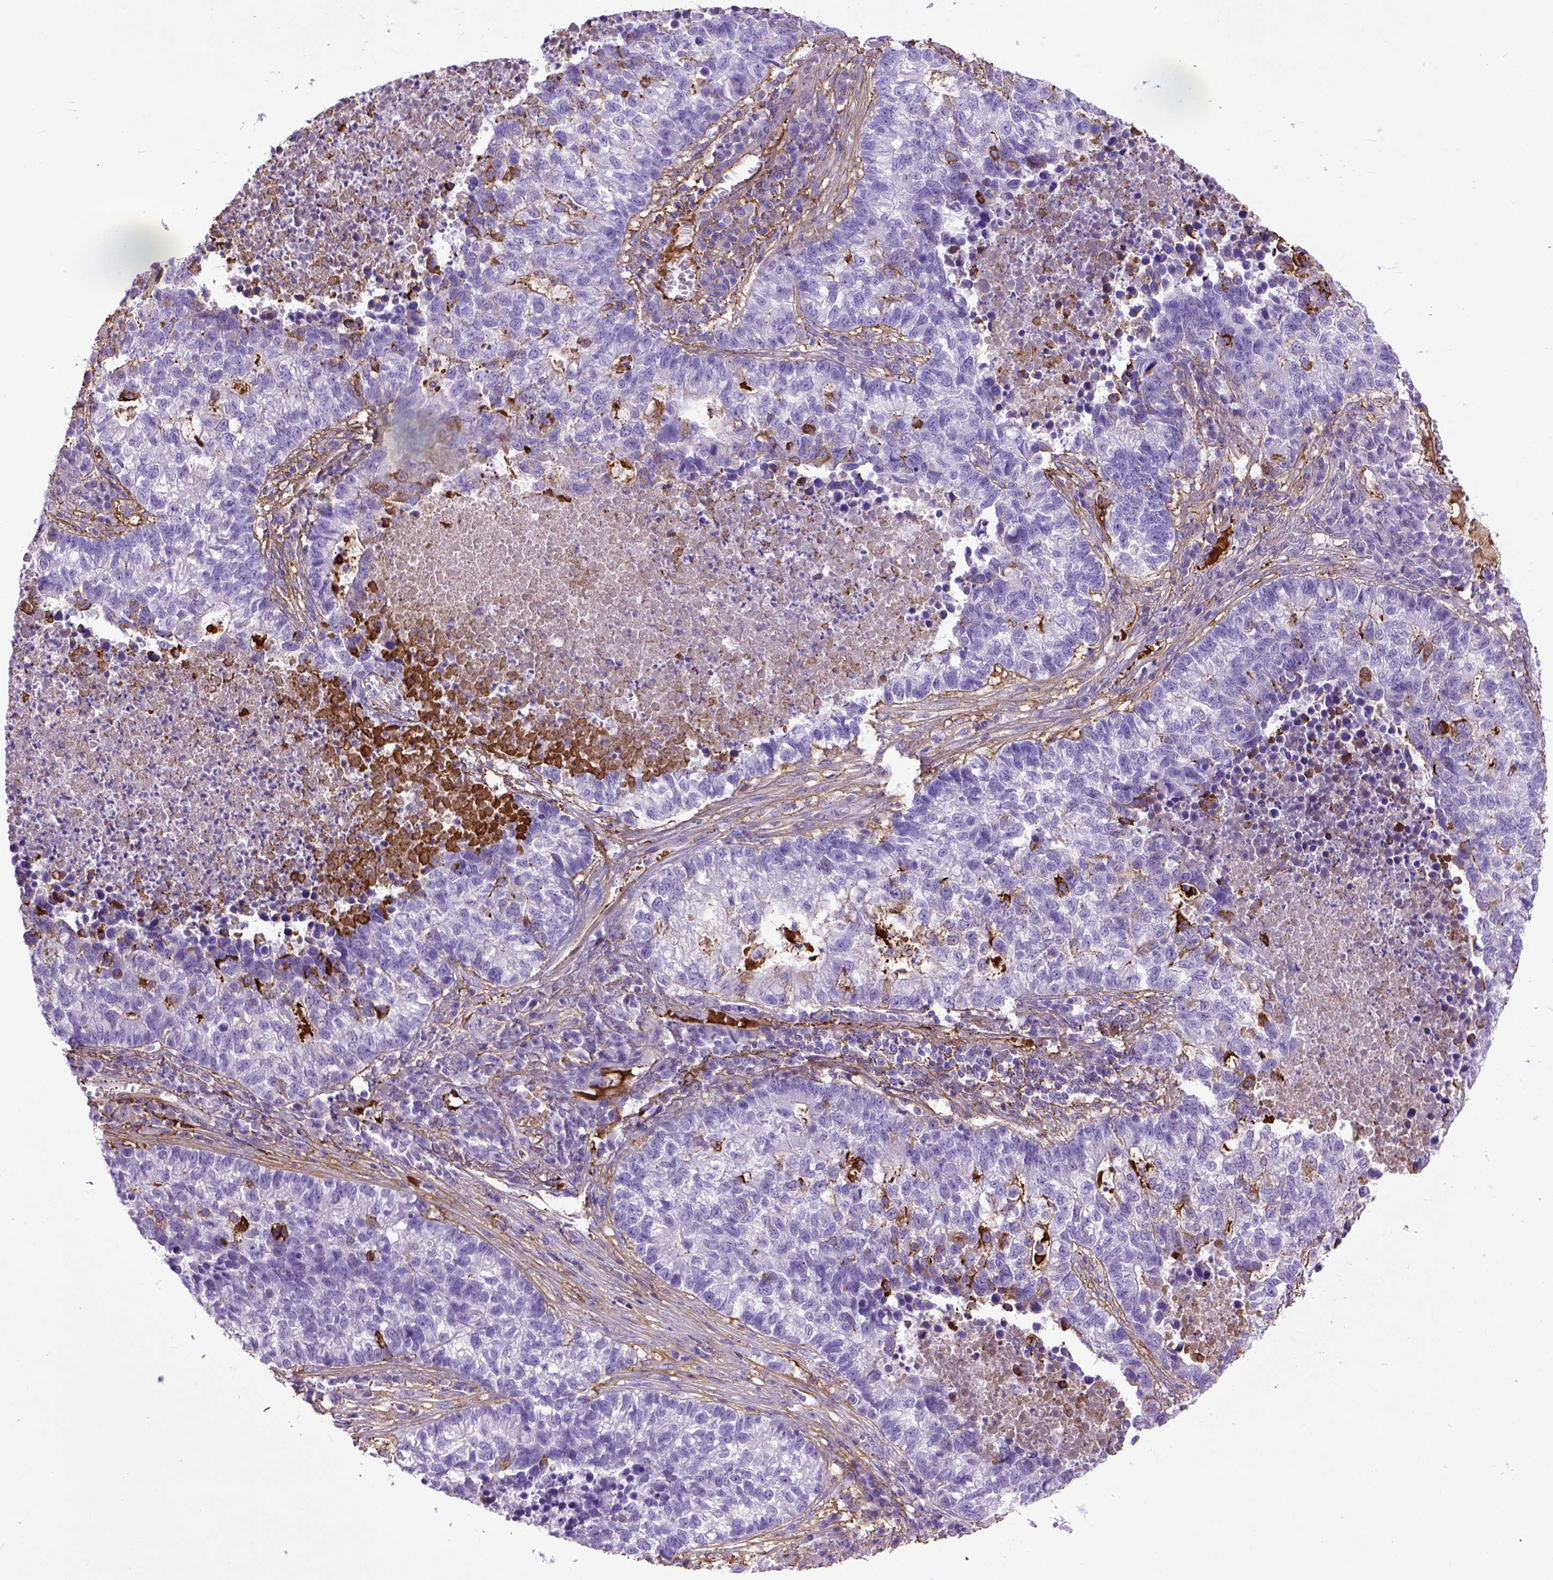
{"staining": {"intensity": "negative", "quantity": "none", "location": "none"}, "tissue": "lung cancer", "cell_type": "Tumor cells", "image_type": "cancer", "snomed": [{"axis": "morphology", "description": "Adenocarcinoma, NOS"}, {"axis": "topography", "description": "Lung"}], "caption": "Immunohistochemical staining of lung cancer (adenocarcinoma) demonstrates no significant positivity in tumor cells. Nuclei are stained in blue.", "gene": "ADAMTS8", "patient": {"sex": "male", "age": 57}}